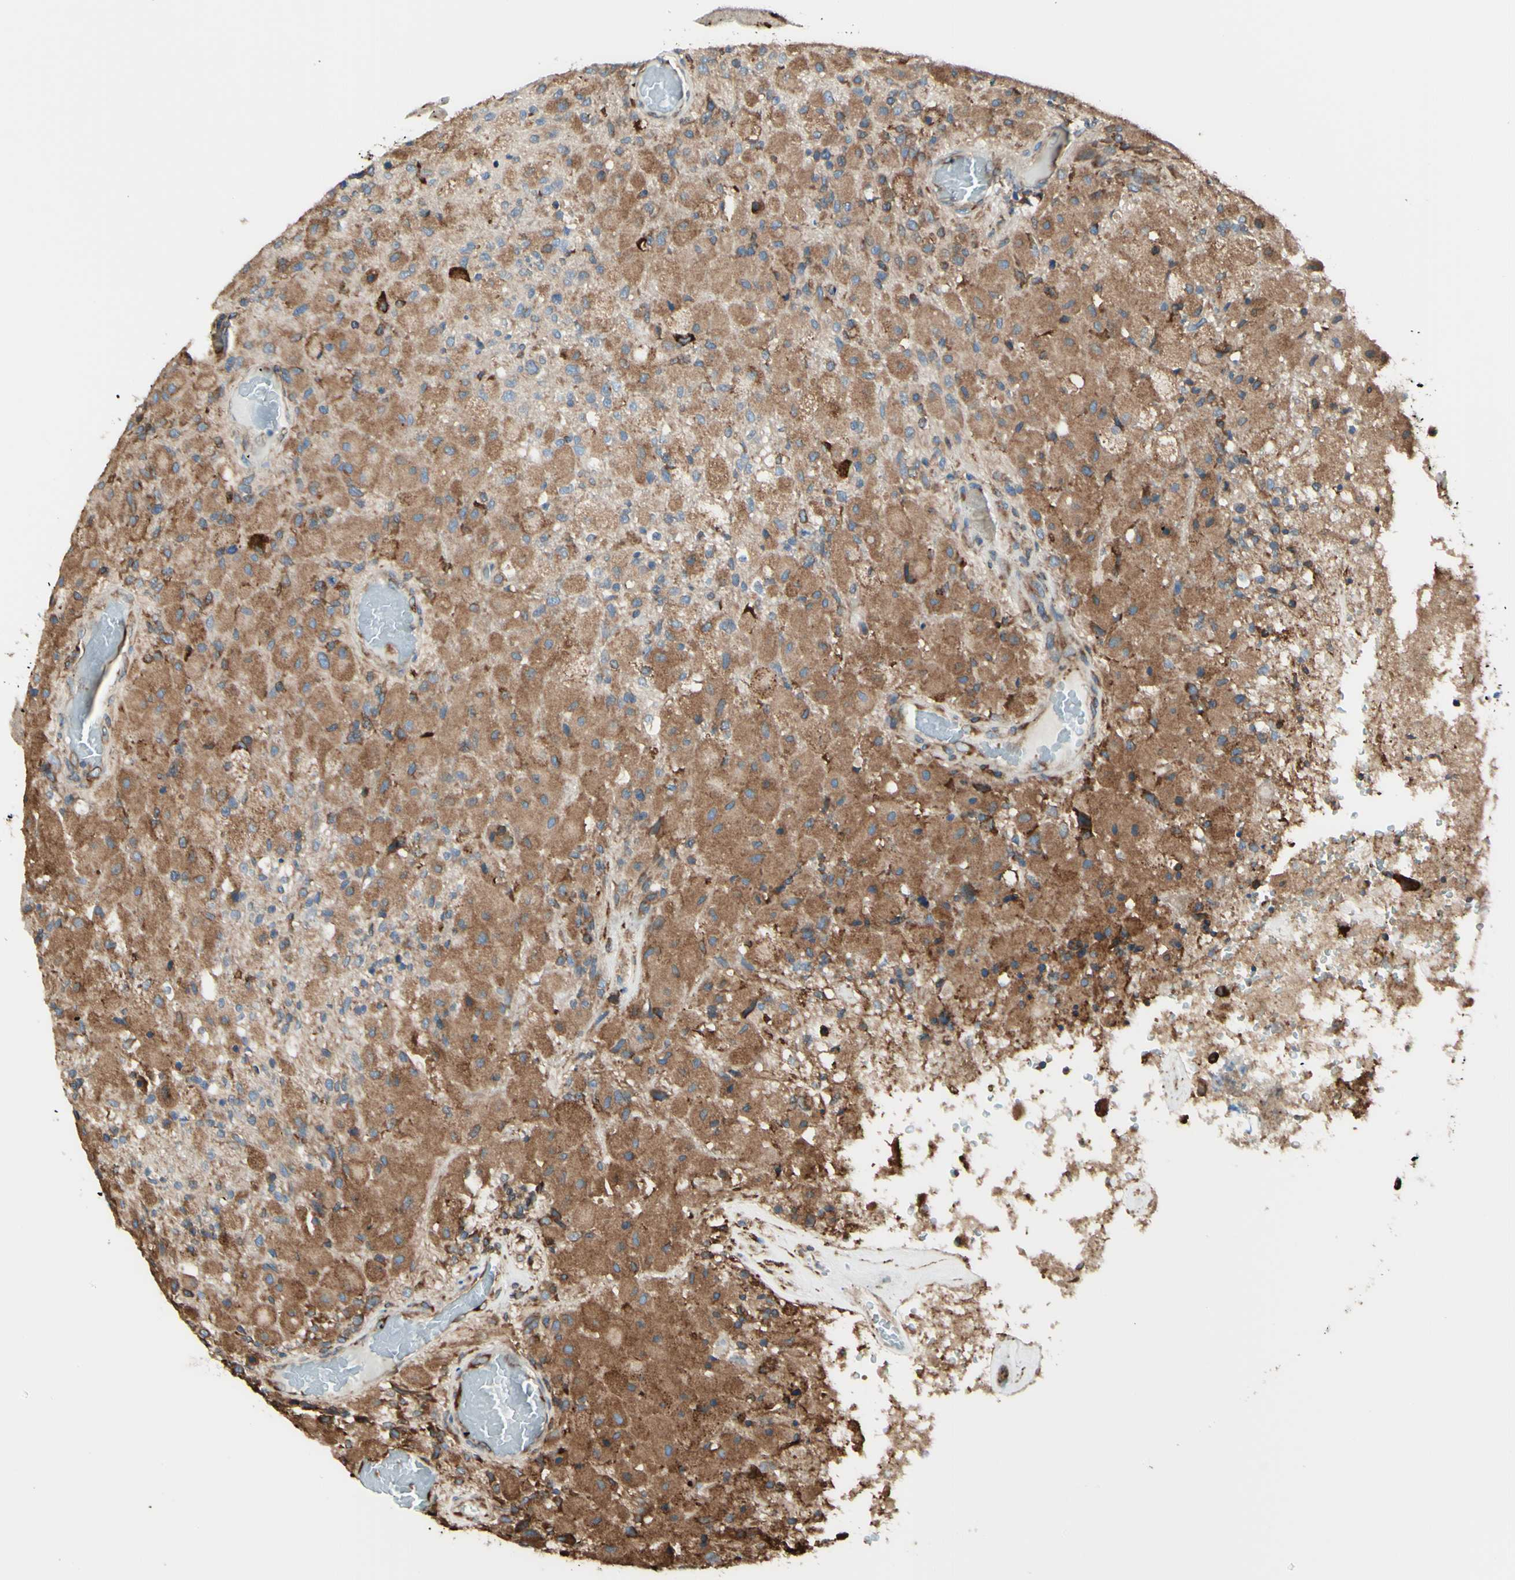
{"staining": {"intensity": "moderate", "quantity": ">75%", "location": "cytoplasmic/membranous"}, "tissue": "glioma", "cell_type": "Tumor cells", "image_type": "cancer", "snomed": [{"axis": "morphology", "description": "Normal tissue, NOS"}, {"axis": "morphology", "description": "Glioma, malignant, High grade"}, {"axis": "topography", "description": "Cerebral cortex"}], "caption": "Human high-grade glioma (malignant) stained for a protein (brown) displays moderate cytoplasmic/membranous positive positivity in about >75% of tumor cells.", "gene": "DNAJB11", "patient": {"sex": "male", "age": 77}}